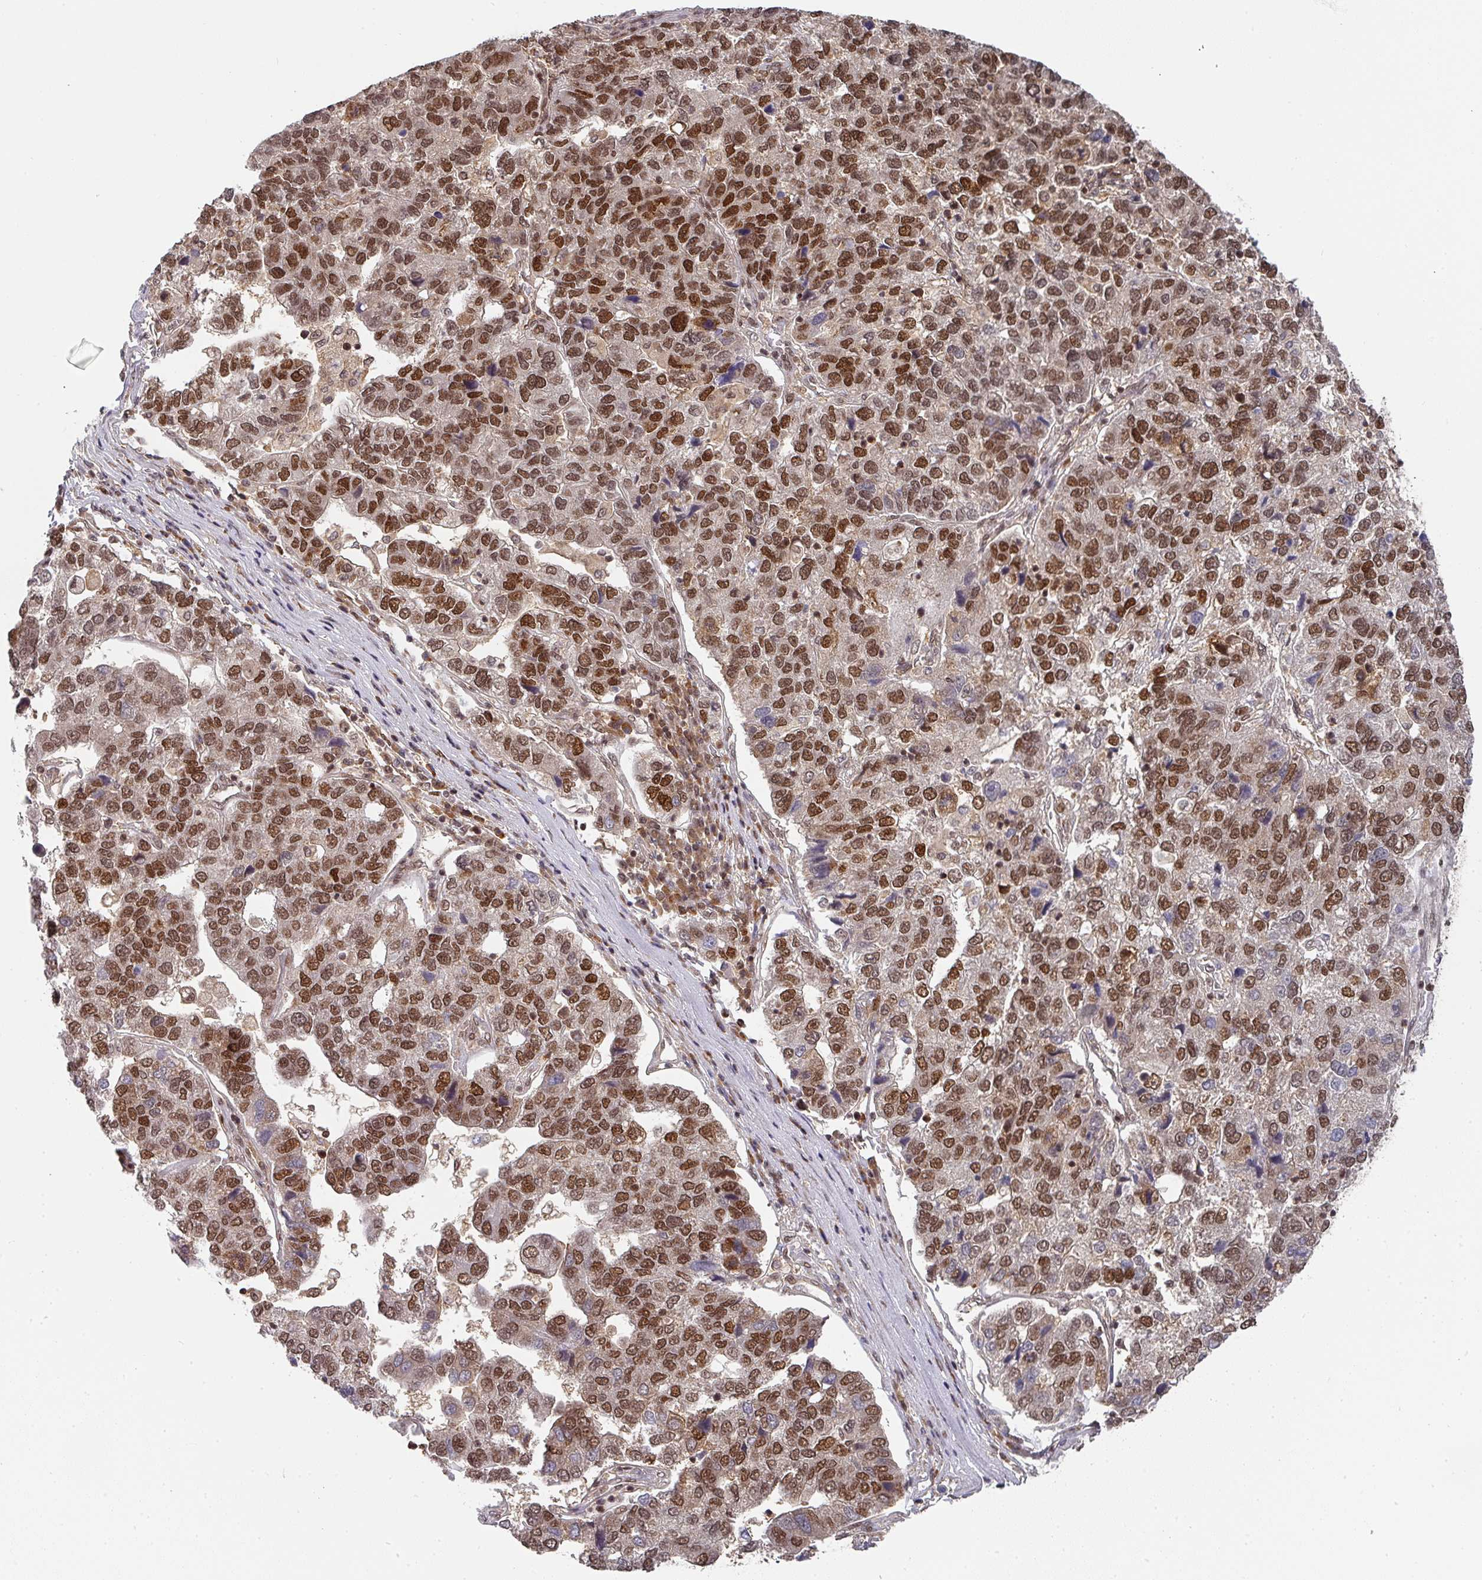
{"staining": {"intensity": "strong", "quantity": ">75%", "location": "nuclear"}, "tissue": "pancreatic cancer", "cell_type": "Tumor cells", "image_type": "cancer", "snomed": [{"axis": "morphology", "description": "Adenocarcinoma, NOS"}, {"axis": "topography", "description": "Pancreas"}], "caption": "High-magnification brightfield microscopy of pancreatic cancer (adenocarcinoma) stained with DAB (3,3'-diaminobenzidine) (brown) and counterstained with hematoxylin (blue). tumor cells exhibit strong nuclear staining is present in about>75% of cells. The protein is shown in brown color, while the nuclei are stained blue.", "gene": "DIDO1", "patient": {"sex": "female", "age": 61}}